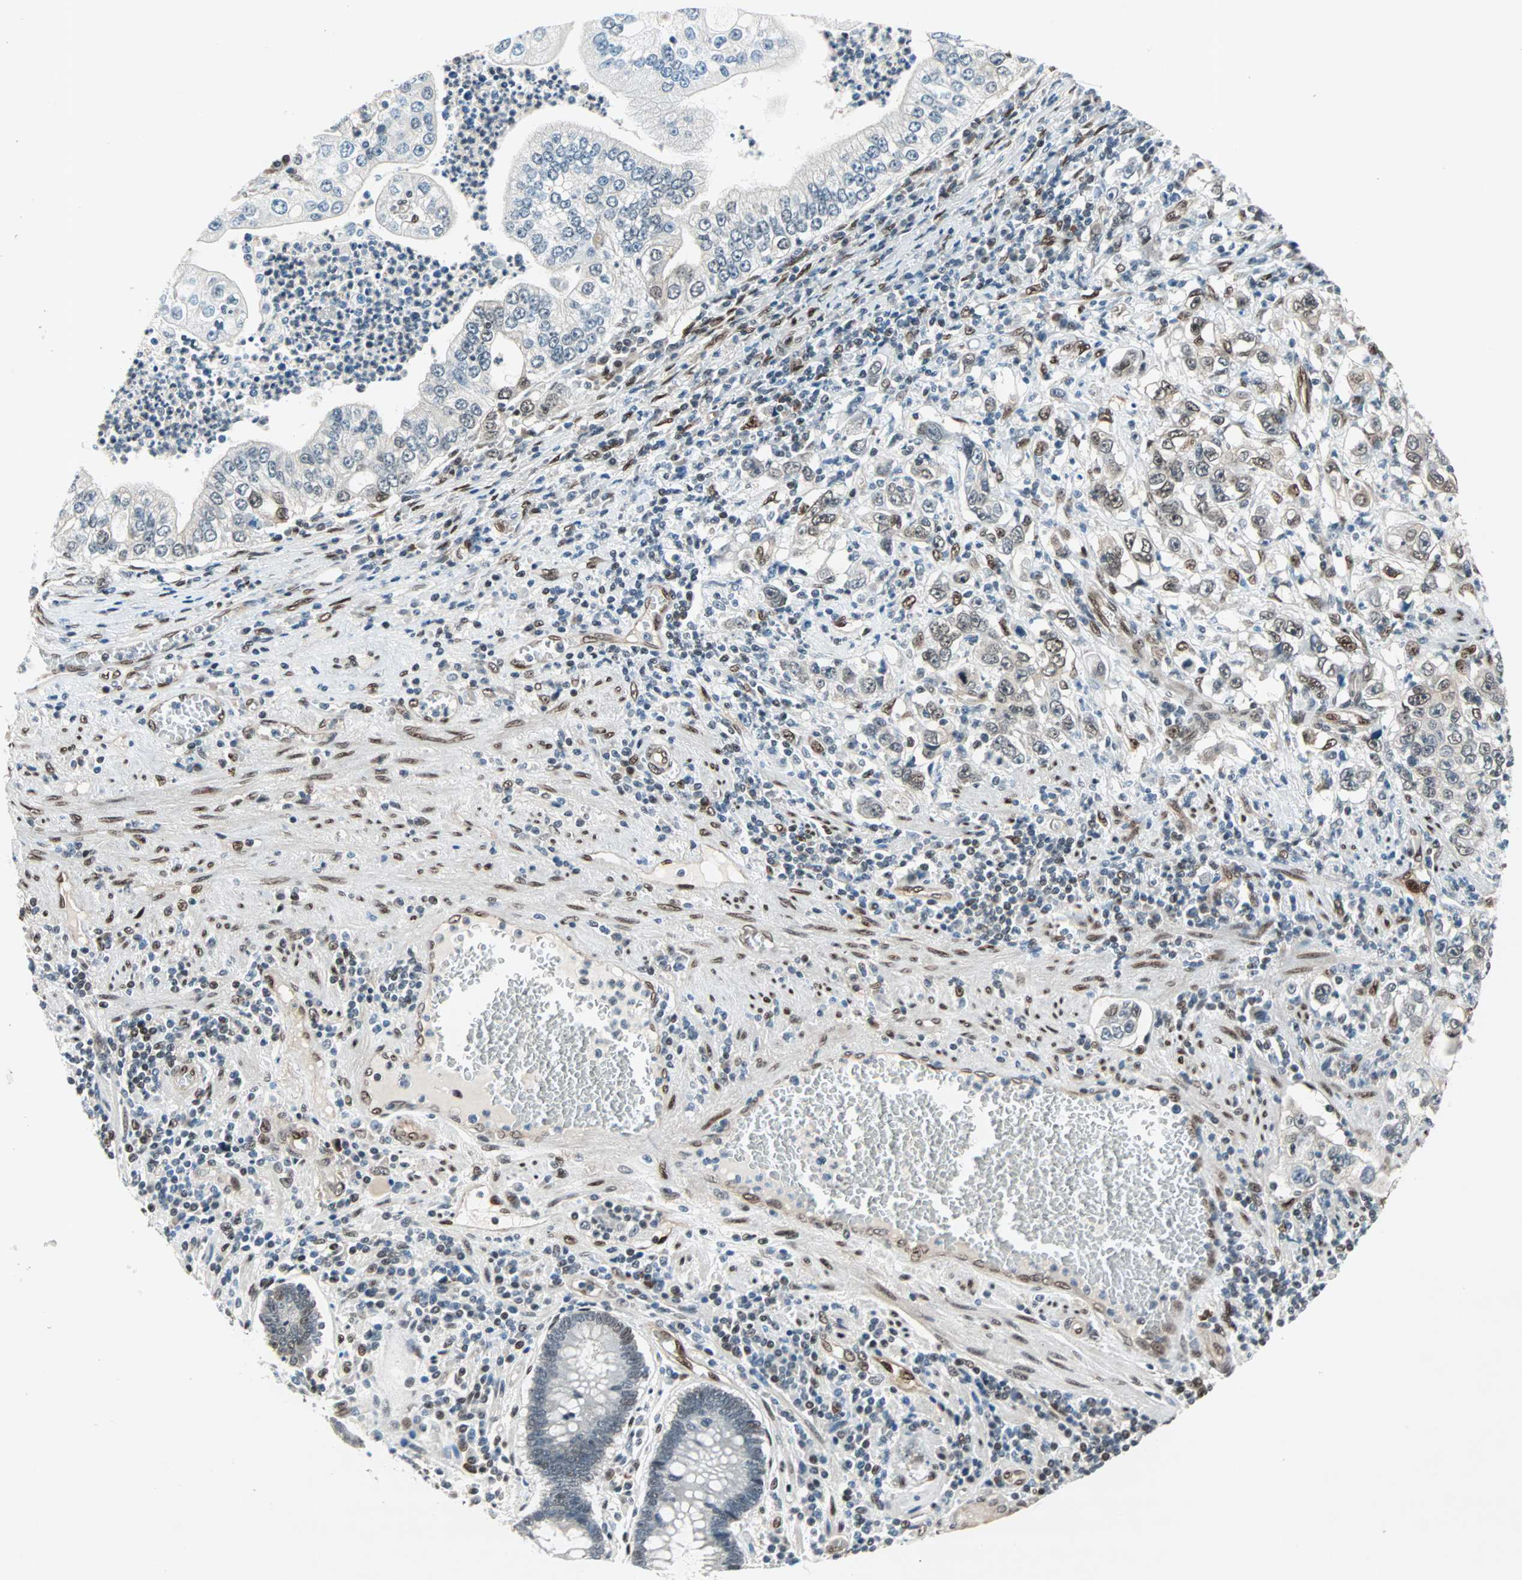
{"staining": {"intensity": "moderate", "quantity": "25%-75%", "location": "nuclear"}, "tissue": "stomach cancer", "cell_type": "Tumor cells", "image_type": "cancer", "snomed": [{"axis": "morphology", "description": "Adenocarcinoma, NOS"}, {"axis": "topography", "description": "Stomach, lower"}], "caption": "Protein expression analysis of human adenocarcinoma (stomach) reveals moderate nuclear positivity in approximately 25%-75% of tumor cells. The protein of interest is stained brown, and the nuclei are stained in blue (DAB (3,3'-diaminobenzidine) IHC with brightfield microscopy, high magnification).", "gene": "WWTR1", "patient": {"sex": "female", "age": 72}}